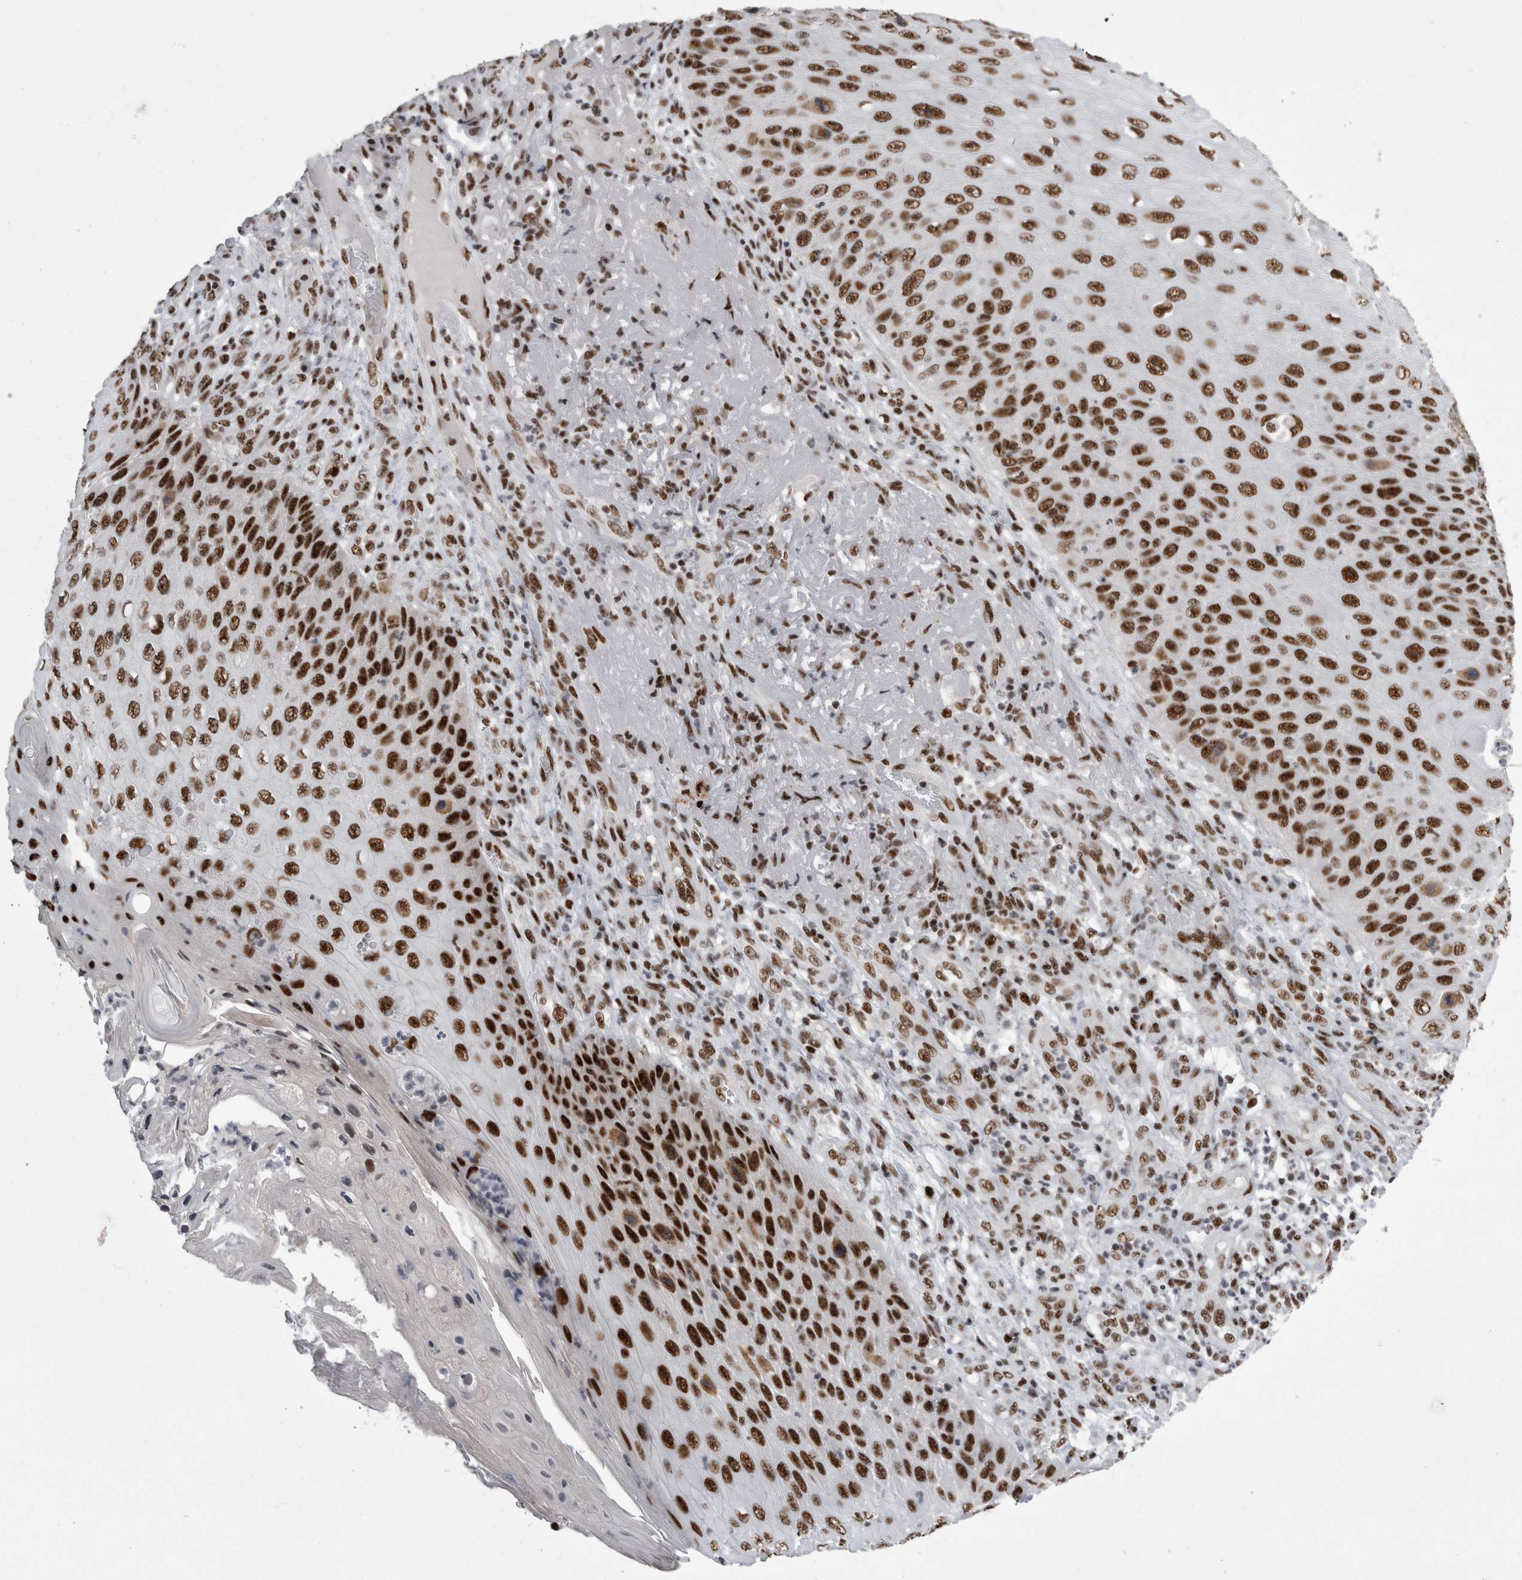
{"staining": {"intensity": "strong", "quantity": ">75%", "location": "nuclear"}, "tissue": "skin cancer", "cell_type": "Tumor cells", "image_type": "cancer", "snomed": [{"axis": "morphology", "description": "Squamous cell carcinoma, NOS"}, {"axis": "topography", "description": "Skin"}], "caption": "High-power microscopy captured an immunohistochemistry (IHC) image of squamous cell carcinoma (skin), revealing strong nuclear expression in about >75% of tumor cells.", "gene": "SNRNP40", "patient": {"sex": "female", "age": 88}}